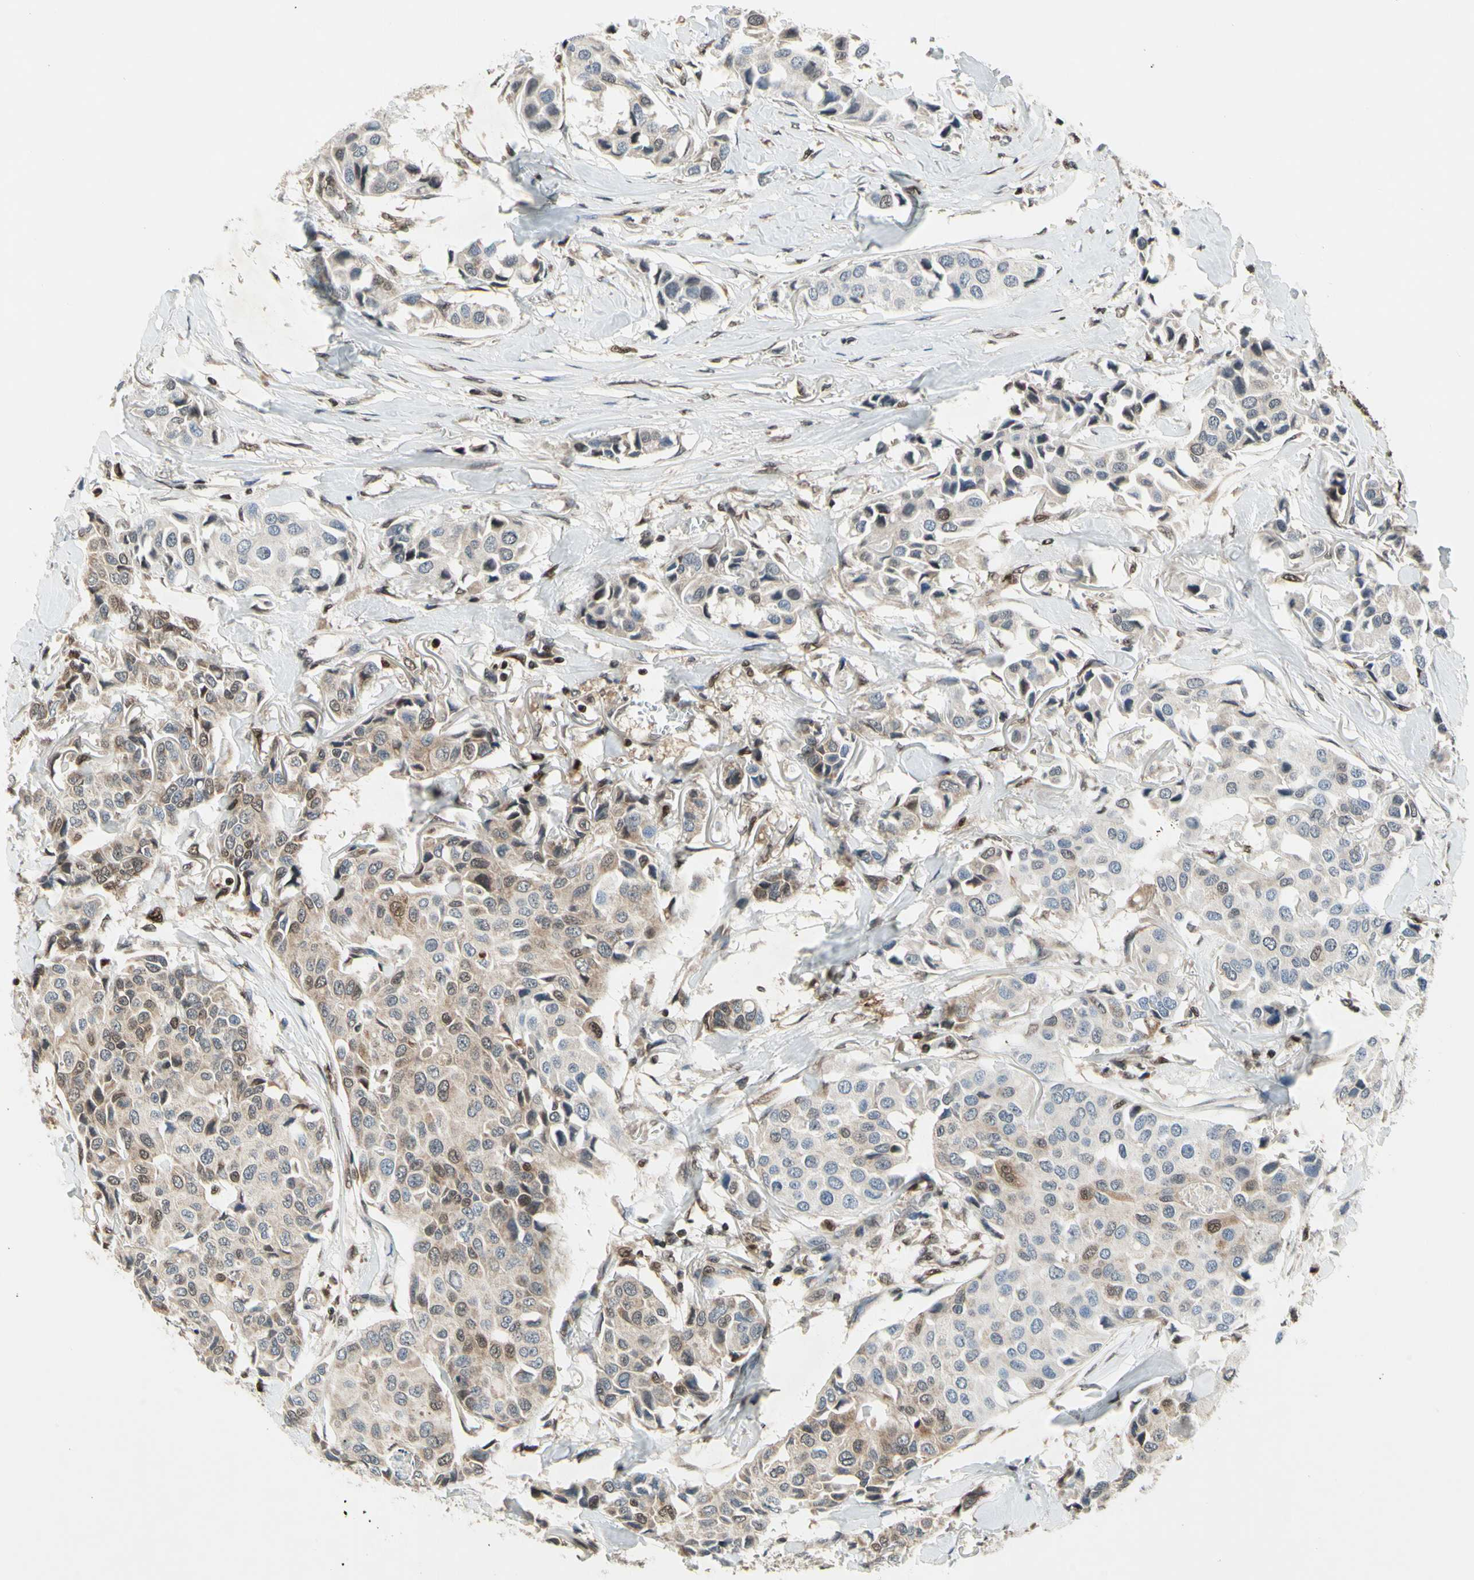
{"staining": {"intensity": "negative", "quantity": "none", "location": "none"}, "tissue": "breast cancer", "cell_type": "Tumor cells", "image_type": "cancer", "snomed": [{"axis": "morphology", "description": "Duct carcinoma"}, {"axis": "topography", "description": "Breast"}], "caption": "This is a image of immunohistochemistry staining of breast cancer, which shows no expression in tumor cells.", "gene": "GSR", "patient": {"sex": "female", "age": 80}}